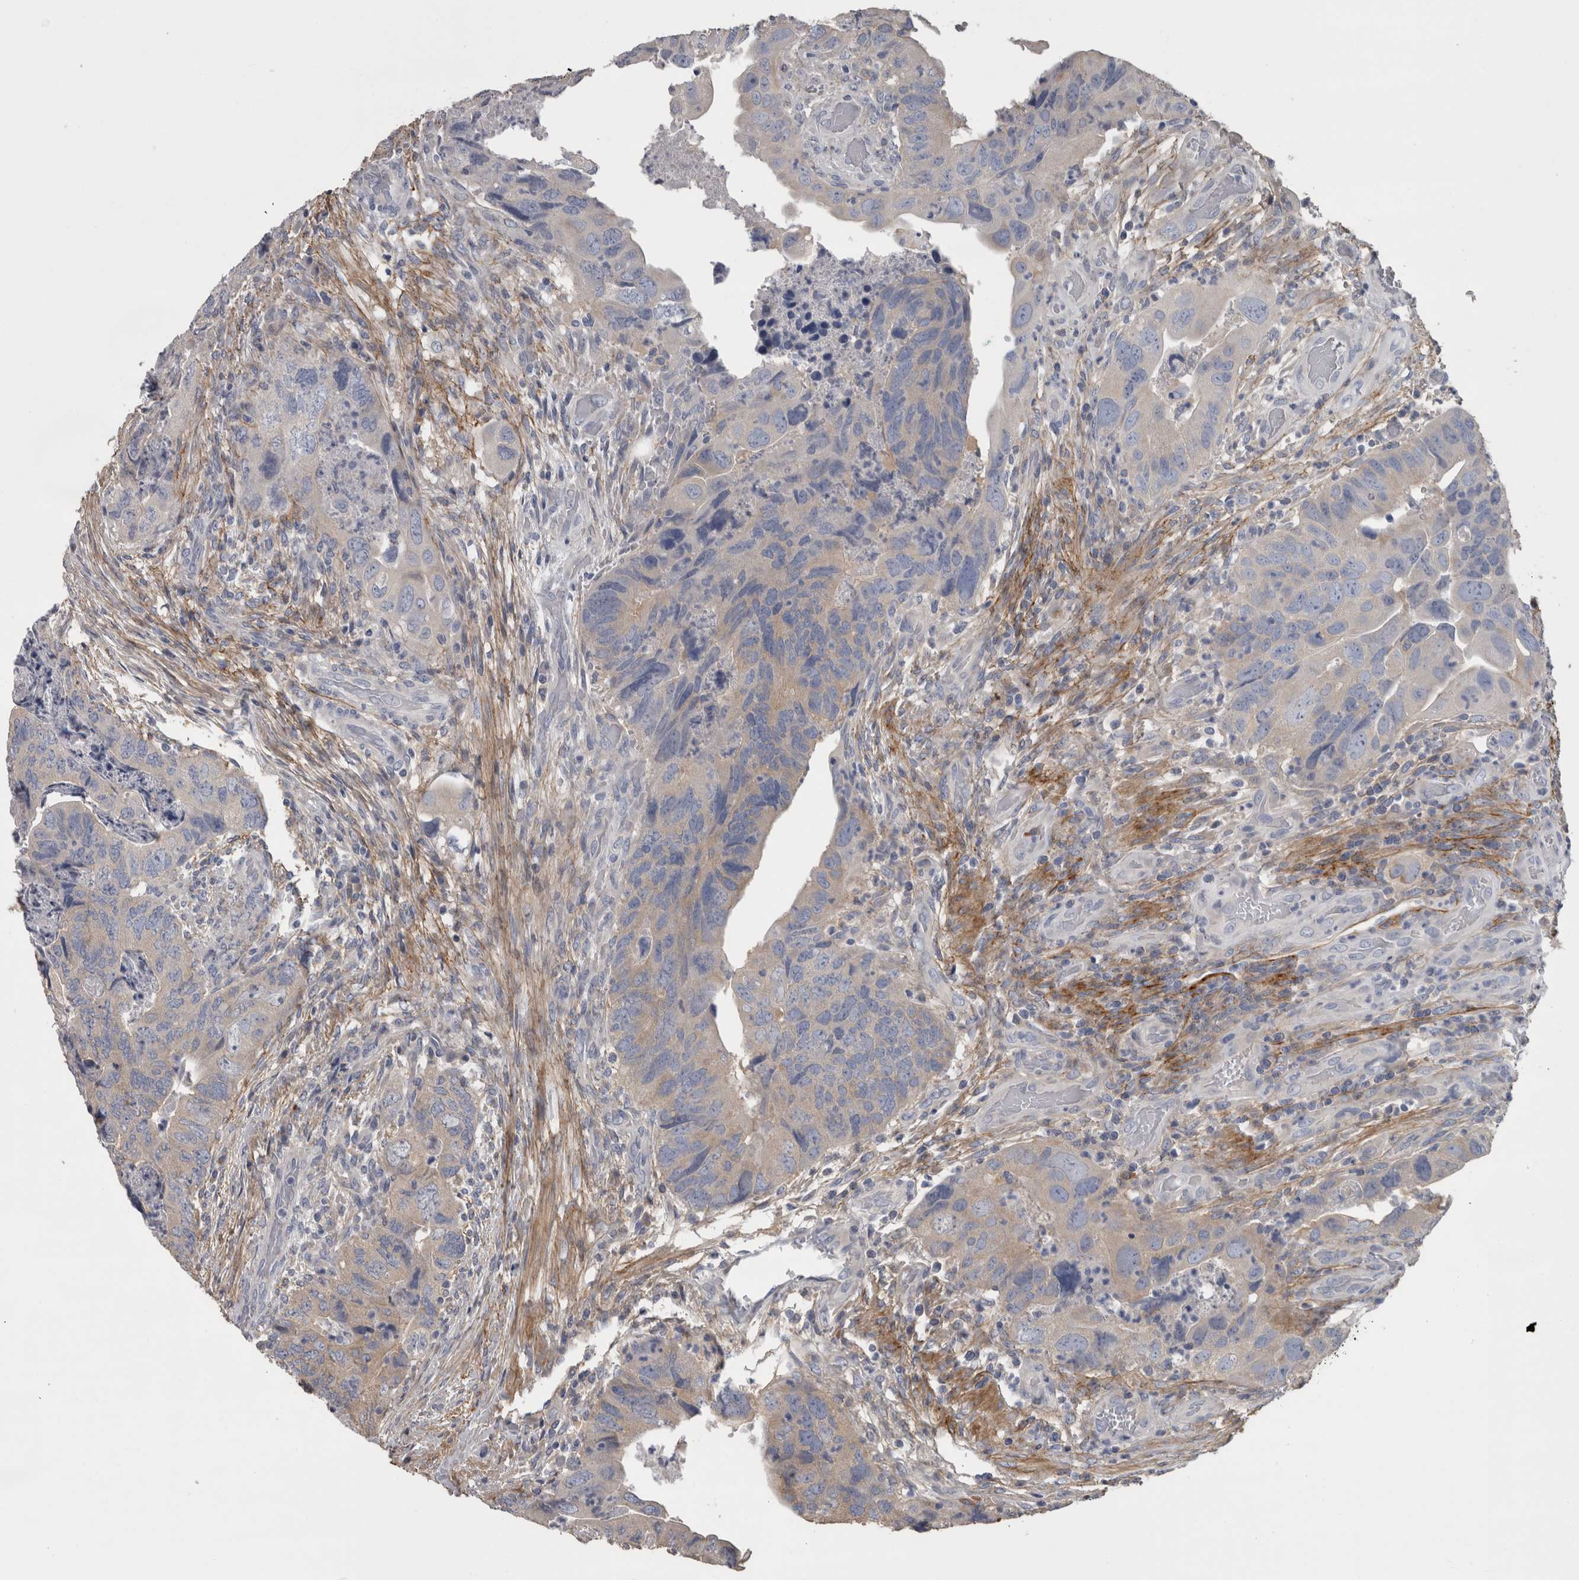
{"staining": {"intensity": "weak", "quantity": "<25%", "location": "cytoplasmic/membranous"}, "tissue": "colorectal cancer", "cell_type": "Tumor cells", "image_type": "cancer", "snomed": [{"axis": "morphology", "description": "Adenocarcinoma, NOS"}, {"axis": "topography", "description": "Rectum"}], "caption": "DAB immunohistochemical staining of colorectal cancer (adenocarcinoma) exhibits no significant positivity in tumor cells. (DAB IHC, high magnification).", "gene": "EFEMP2", "patient": {"sex": "male", "age": 63}}